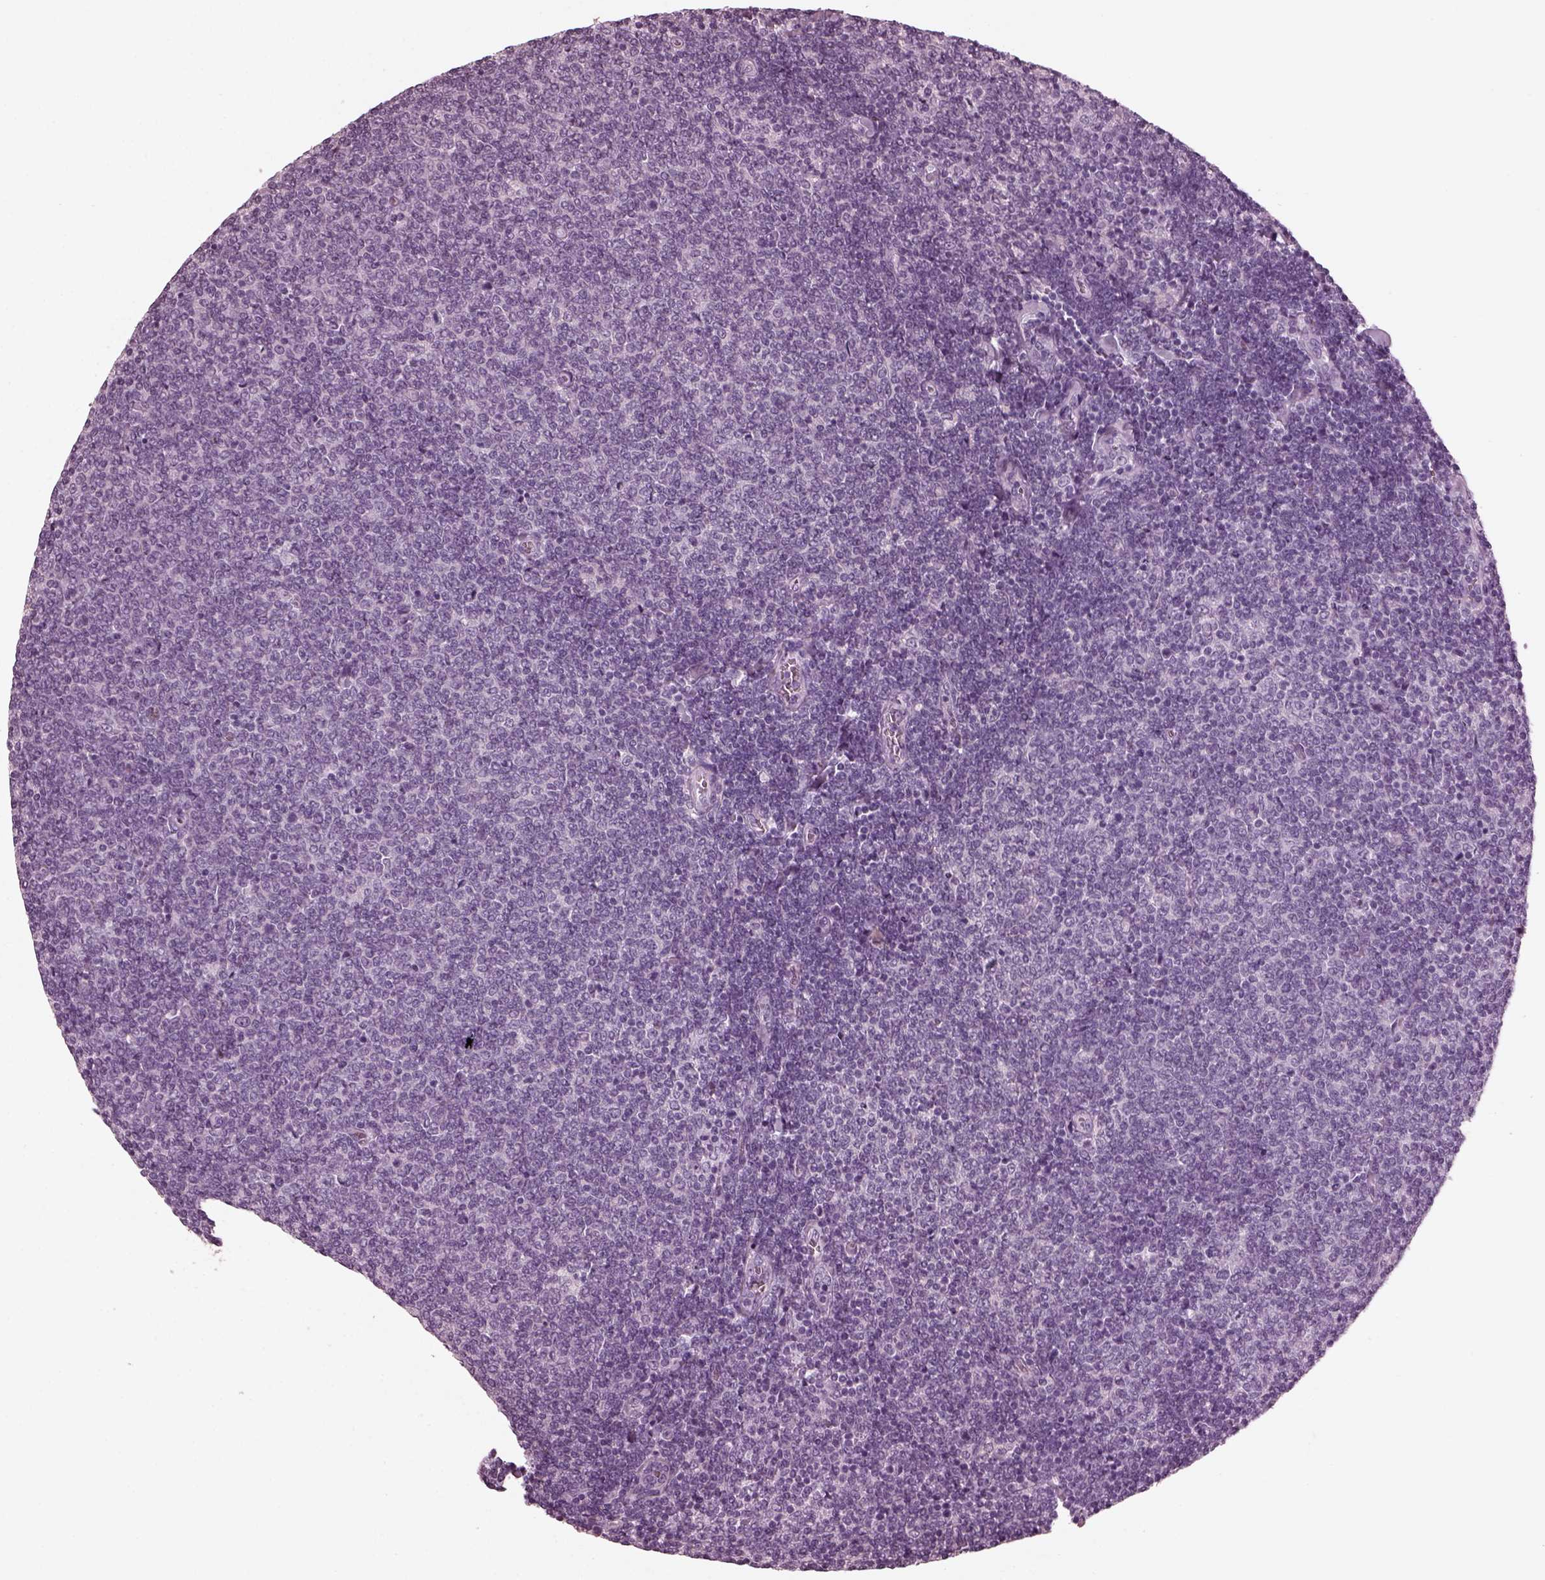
{"staining": {"intensity": "negative", "quantity": "none", "location": "none"}, "tissue": "lymphoma", "cell_type": "Tumor cells", "image_type": "cancer", "snomed": [{"axis": "morphology", "description": "Malignant lymphoma, non-Hodgkin's type, Low grade"}, {"axis": "topography", "description": "Lymph node"}], "caption": "An image of malignant lymphoma, non-Hodgkin's type (low-grade) stained for a protein shows no brown staining in tumor cells.", "gene": "GRM6", "patient": {"sex": "male", "age": 52}}